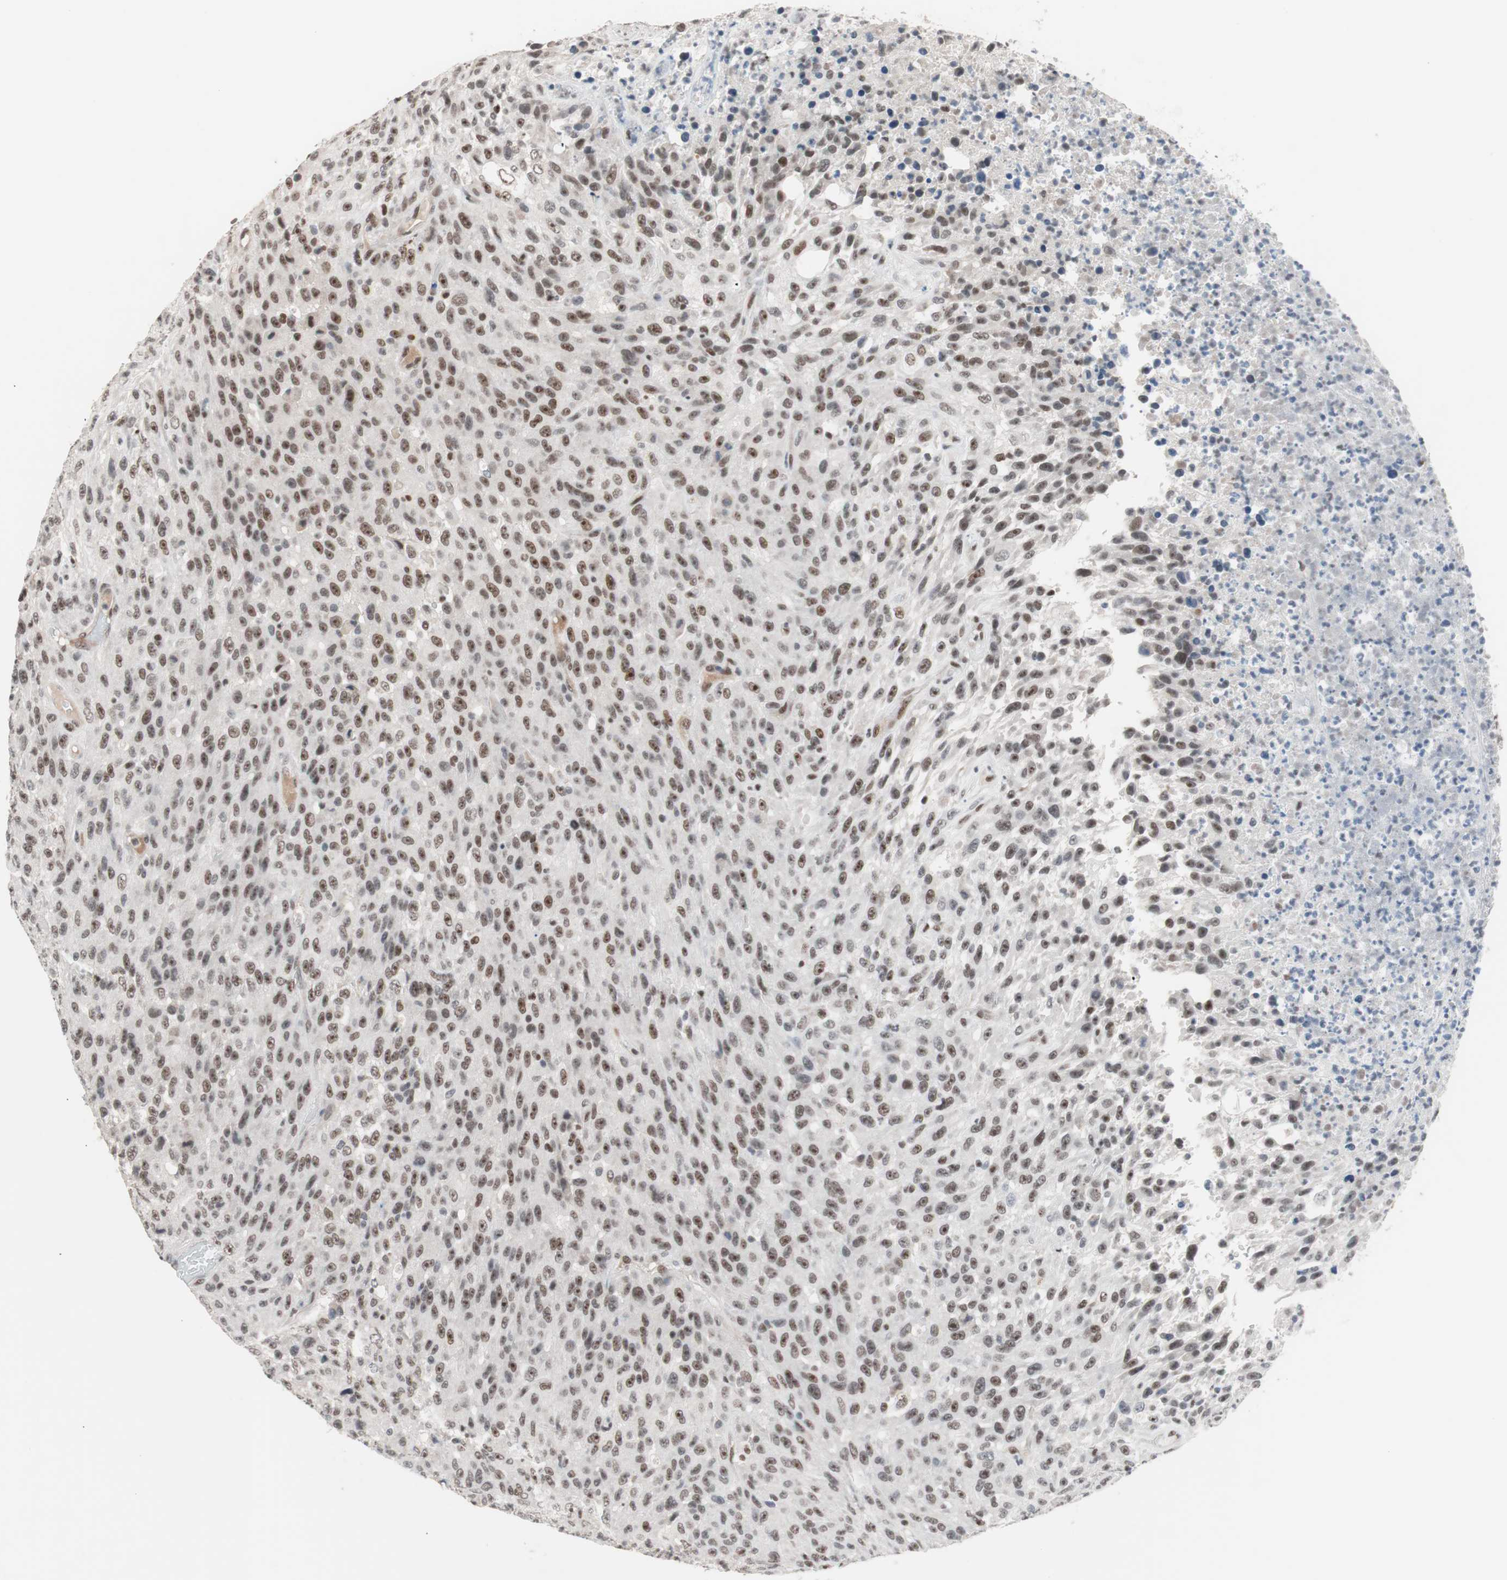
{"staining": {"intensity": "moderate", "quantity": ">75%", "location": "nuclear"}, "tissue": "urothelial cancer", "cell_type": "Tumor cells", "image_type": "cancer", "snomed": [{"axis": "morphology", "description": "Urothelial carcinoma, High grade"}, {"axis": "topography", "description": "Urinary bladder"}], "caption": "The immunohistochemical stain highlights moderate nuclear positivity in tumor cells of urothelial cancer tissue.", "gene": "LIG3", "patient": {"sex": "male", "age": 66}}